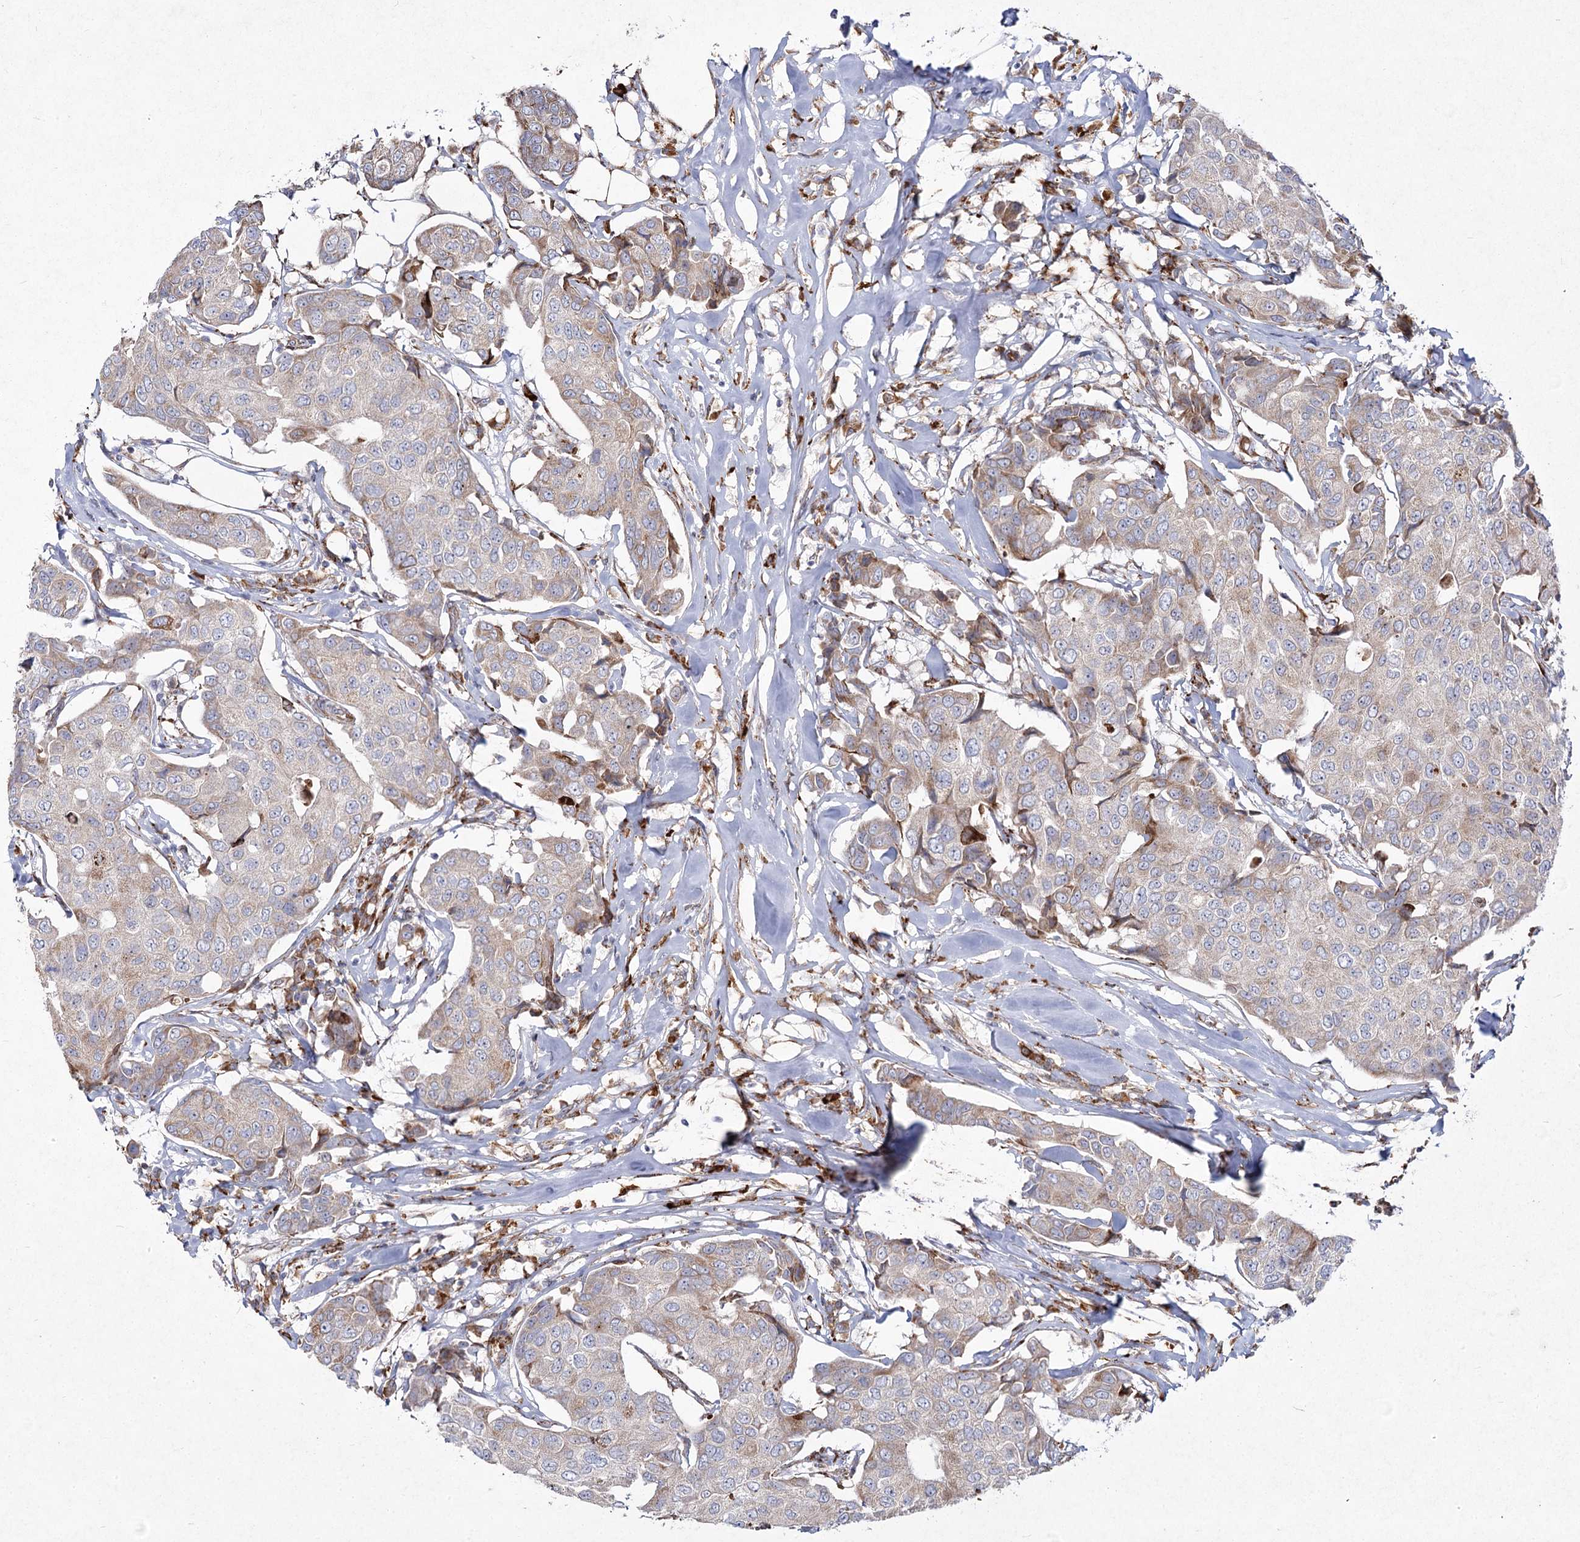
{"staining": {"intensity": "weak", "quantity": "<25%", "location": "cytoplasmic/membranous"}, "tissue": "breast cancer", "cell_type": "Tumor cells", "image_type": "cancer", "snomed": [{"axis": "morphology", "description": "Duct carcinoma"}, {"axis": "topography", "description": "Breast"}], "caption": "The photomicrograph displays no staining of tumor cells in breast intraductal carcinoma. (DAB (3,3'-diaminobenzidine) immunohistochemistry (IHC), high magnification).", "gene": "NHLRC2", "patient": {"sex": "female", "age": 80}}